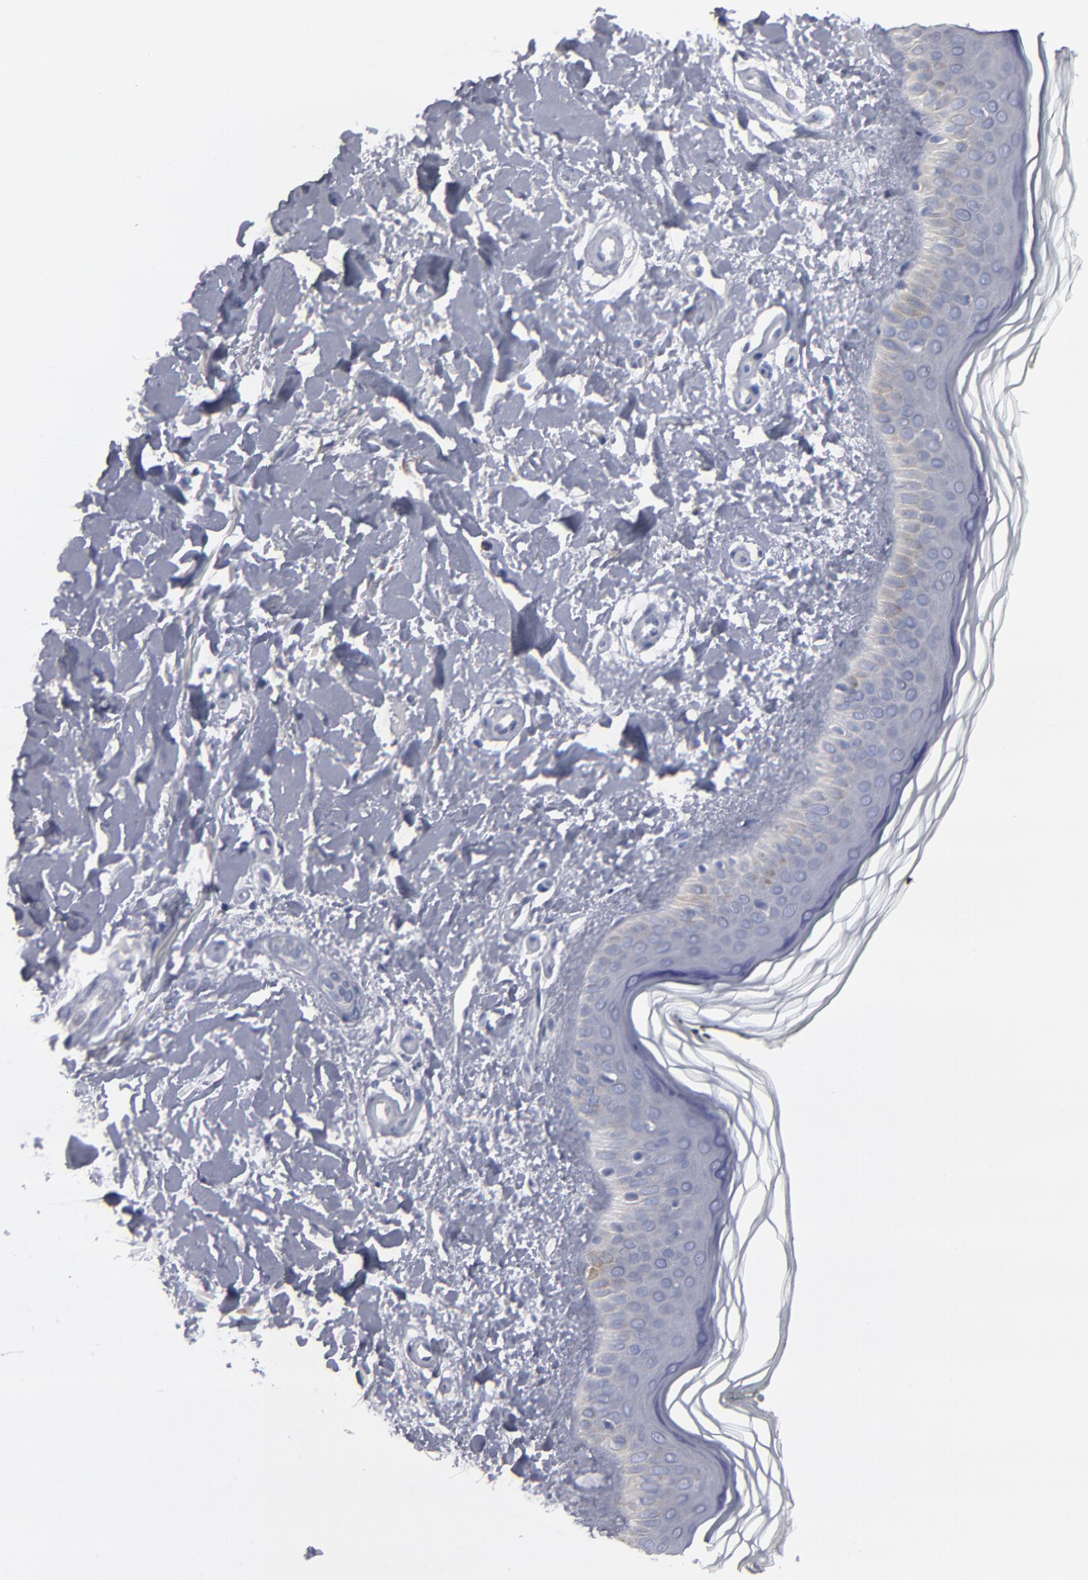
{"staining": {"intensity": "negative", "quantity": "none", "location": "none"}, "tissue": "skin", "cell_type": "Fibroblasts", "image_type": "normal", "snomed": [{"axis": "morphology", "description": "Normal tissue, NOS"}, {"axis": "topography", "description": "Skin"}], "caption": "Human skin stained for a protein using immunohistochemistry demonstrates no positivity in fibroblasts.", "gene": "CCDC80", "patient": {"sex": "female", "age": 19}}